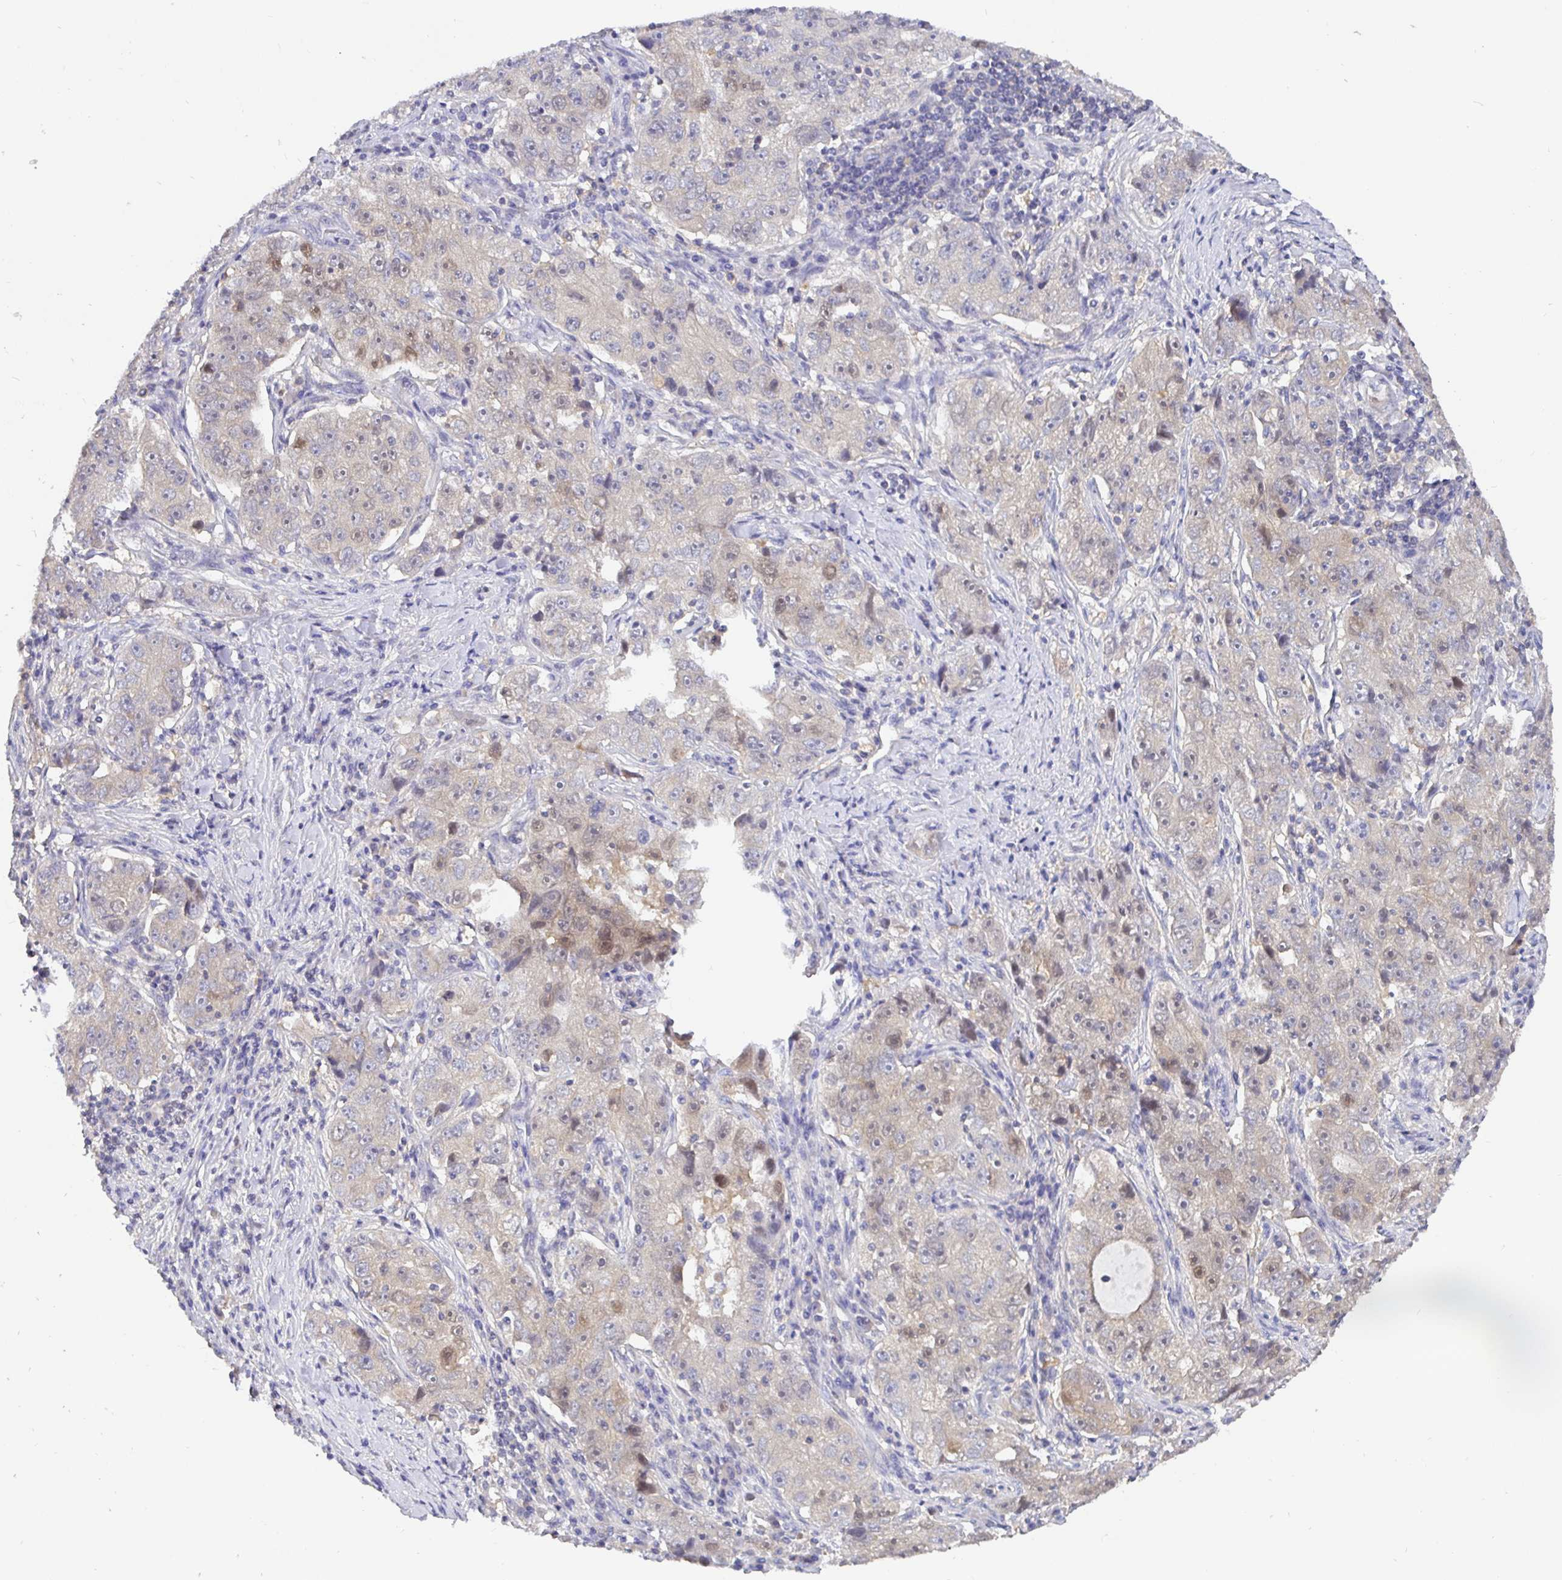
{"staining": {"intensity": "negative", "quantity": "none", "location": "none"}, "tissue": "lung cancer", "cell_type": "Tumor cells", "image_type": "cancer", "snomed": [{"axis": "morphology", "description": "Normal morphology"}, {"axis": "morphology", "description": "Adenocarcinoma, NOS"}, {"axis": "topography", "description": "Lymph node"}, {"axis": "topography", "description": "Lung"}], "caption": "Tumor cells are negative for brown protein staining in adenocarcinoma (lung).", "gene": "KIF21A", "patient": {"sex": "female", "age": 57}}